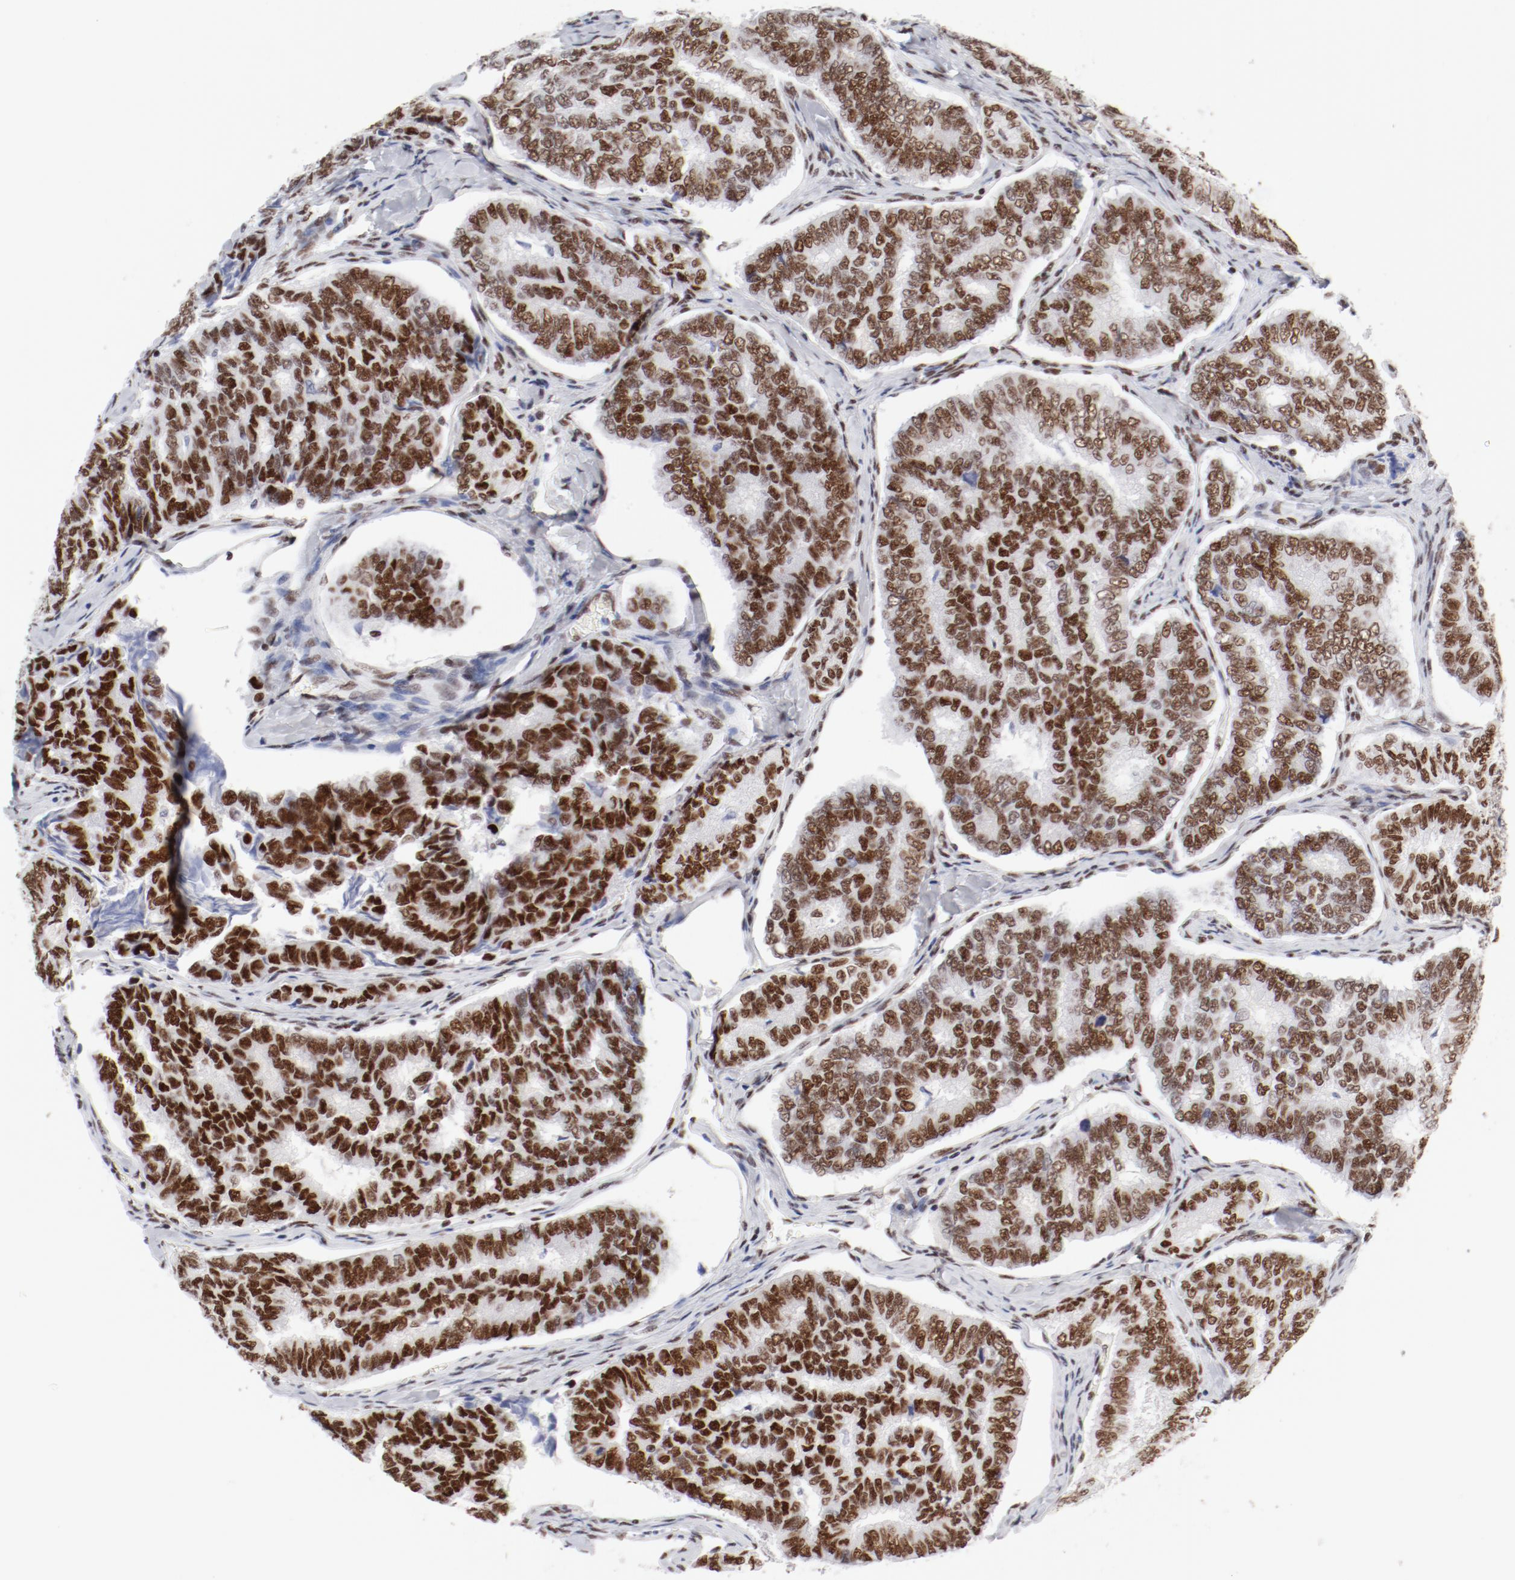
{"staining": {"intensity": "strong", "quantity": ">75%", "location": "nuclear"}, "tissue": "thyroid cancer", "cell_type": "Tumor cells", "image_type": "cancer", "snomed": [{"axis": "morphology", "description": "Papillary adenocarcinoma, NOS"}, {"axis": "topography", "description": "Thyroid gland"}], "caption": "Approximately >75% of tumor cells in thyroid papillary adenocarcinoma show strong nuclear protein expression as visualized by brown immunohistochemical staining.", "gene": "ATF2", "patient": {"sex": "female", "age": 35}}